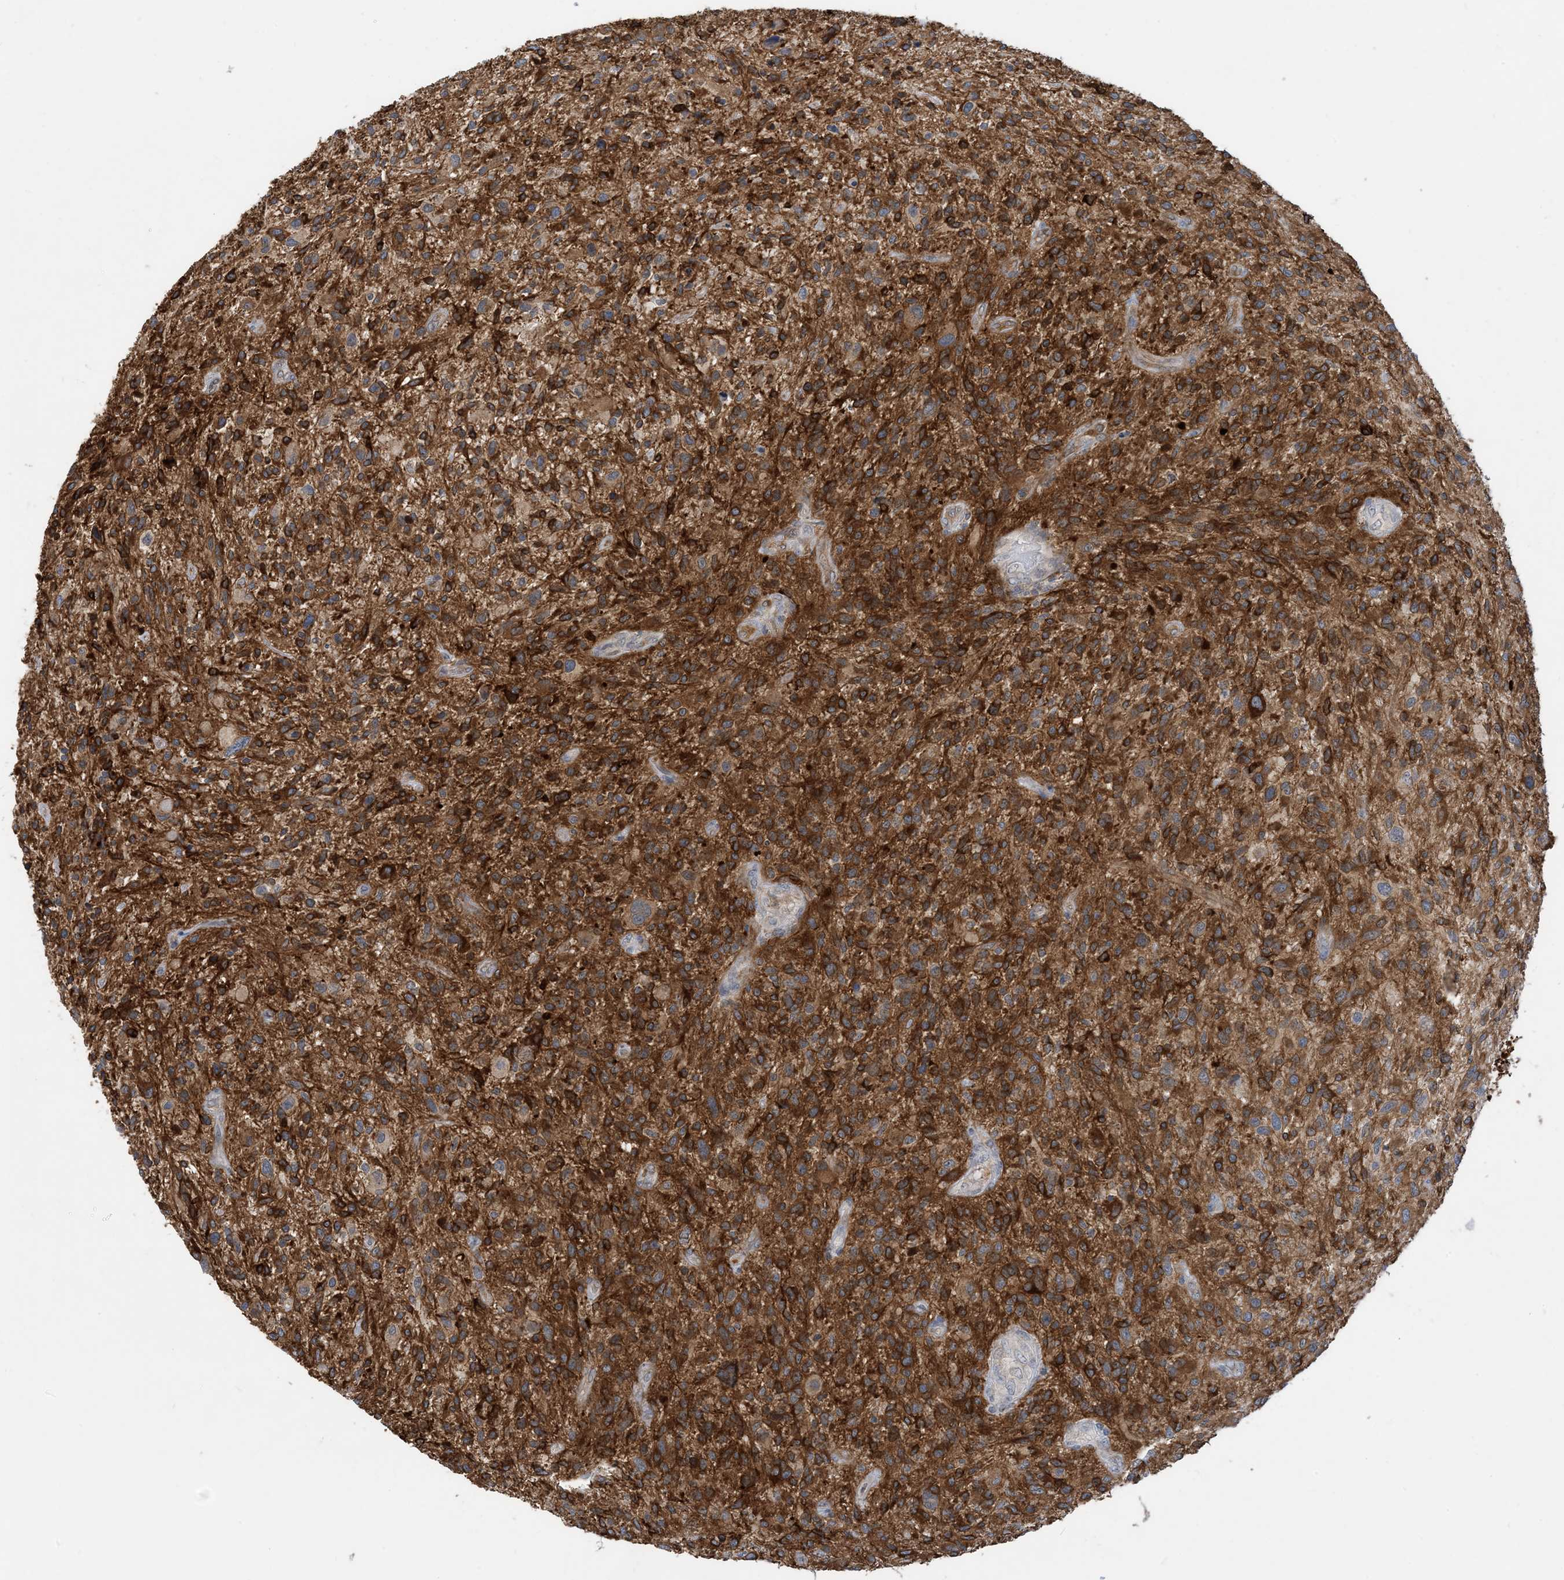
{"staining": {"intensity": "moderate", "quantity": ">75%", "location": "cytoplasmic/membranous"}, "tissue": "glioma", "cell_type": "Tumor cells", "image_type": "cancer", "snomed": [{"axis": "morphology", "description": "Glioma, malignant, High grade"}, {"axis": "topography", "description": "Brain"}], "caption": "Human malignant glioma (high-grade) stained with a brown dye demonstrates moderate cytoplasmic/membranous positive expression in approximately >75% of tumor cells.", "gene": "EIF2A", "patient": {"sex": "male", "age": 47}}